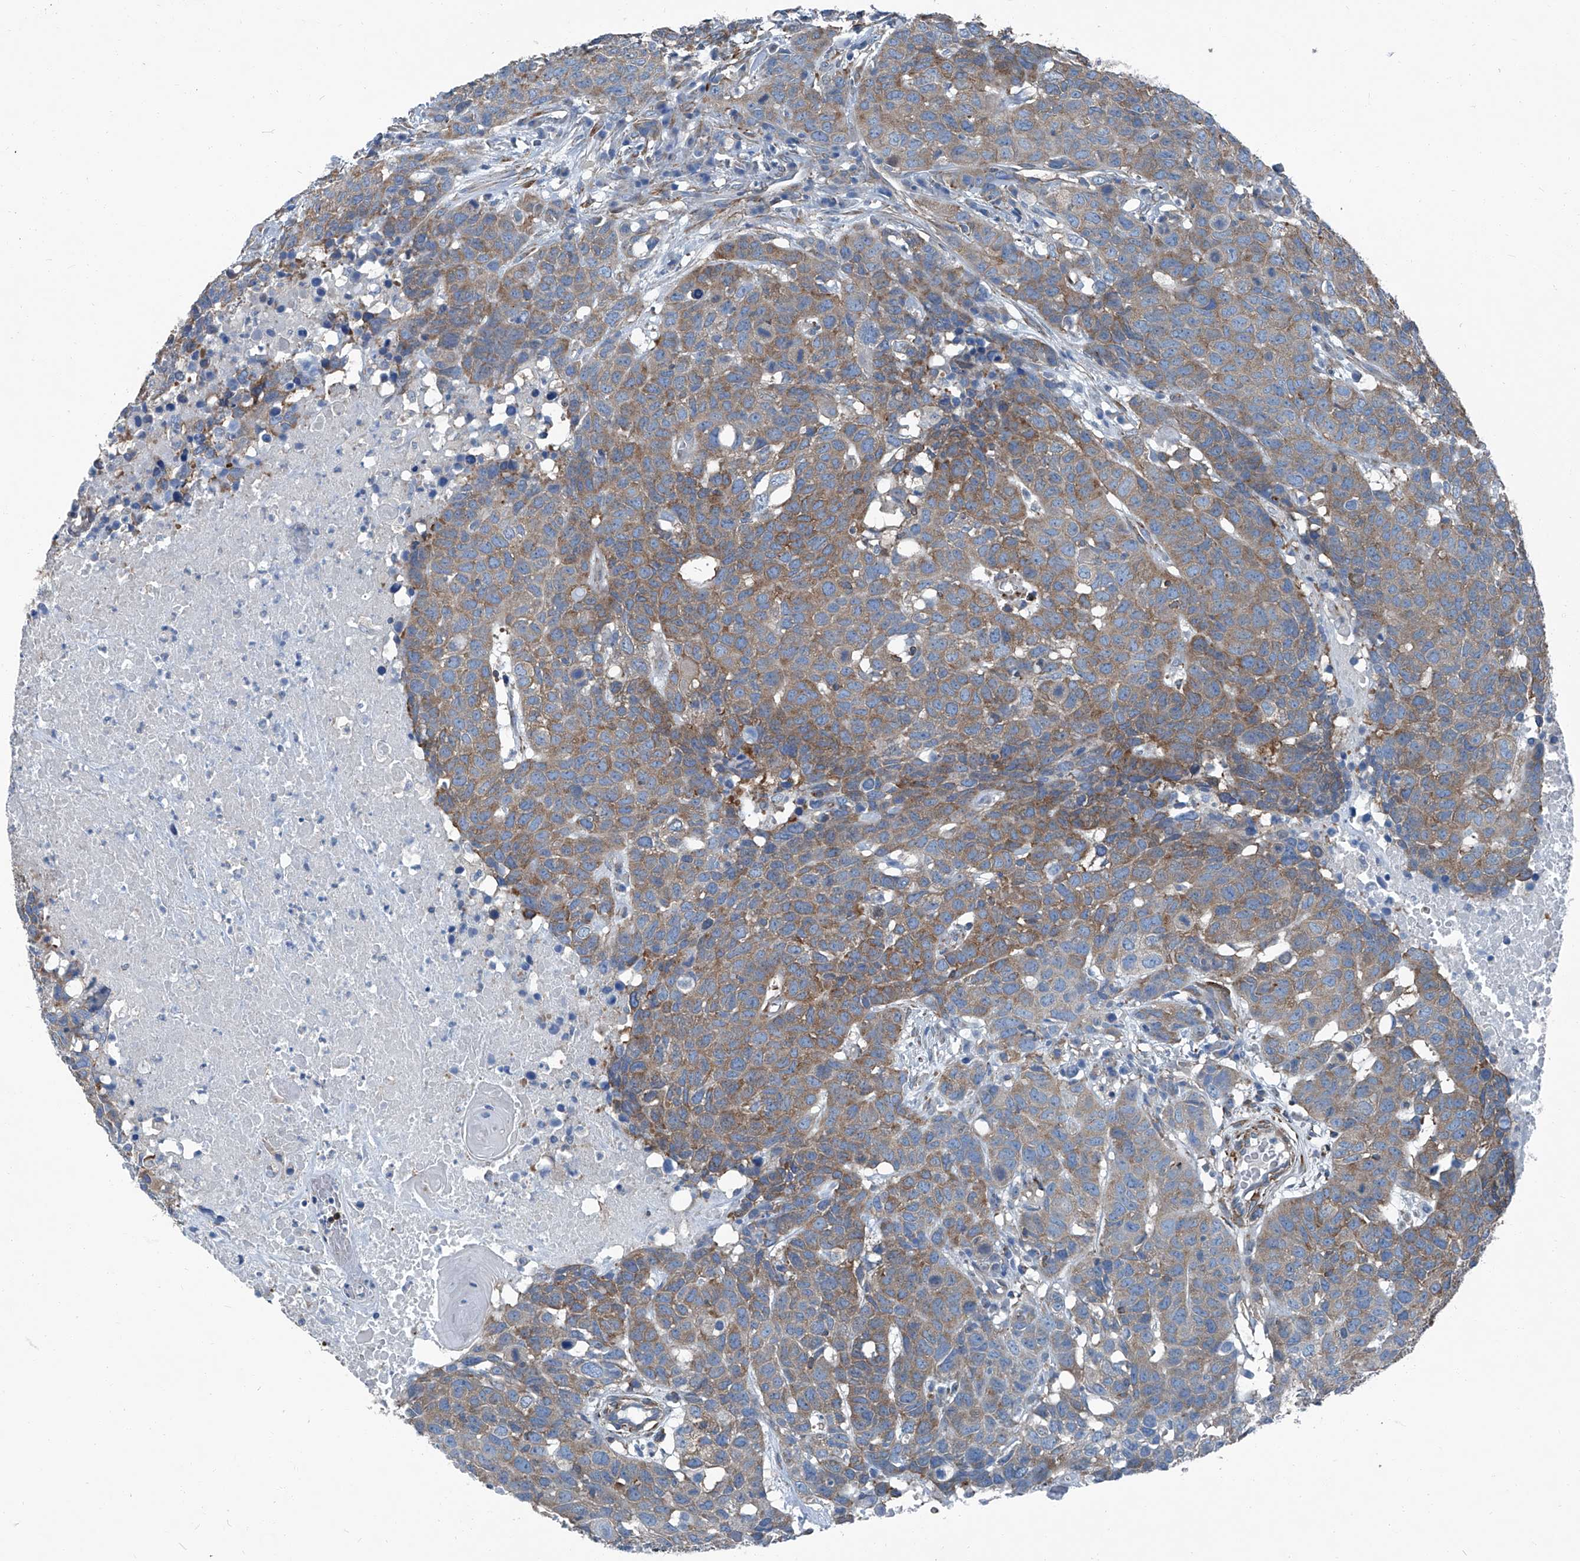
{"staining": {"intensity": "moderate", "quantity": ">75%", "location": "cytoplasmic/membranous"}, "tissue": "head and neck cancer", "cell_type": "Tumor cells", "image_type": "cancer", "snomed": [{"axis": "morphology", "description": "Squamous cell carcinoma, NOS"}, {"axis": "topography", "description": "Head-Neck"}], "caption": "Tumor cells reveal medium levels of moderate cytoplasmic/membranous expression in approximately >75% of cells in human squamous cell carcinoma (head and neck).", "gene": "SEPTIN7", "patient": {"sex": "male", "age": 66}}